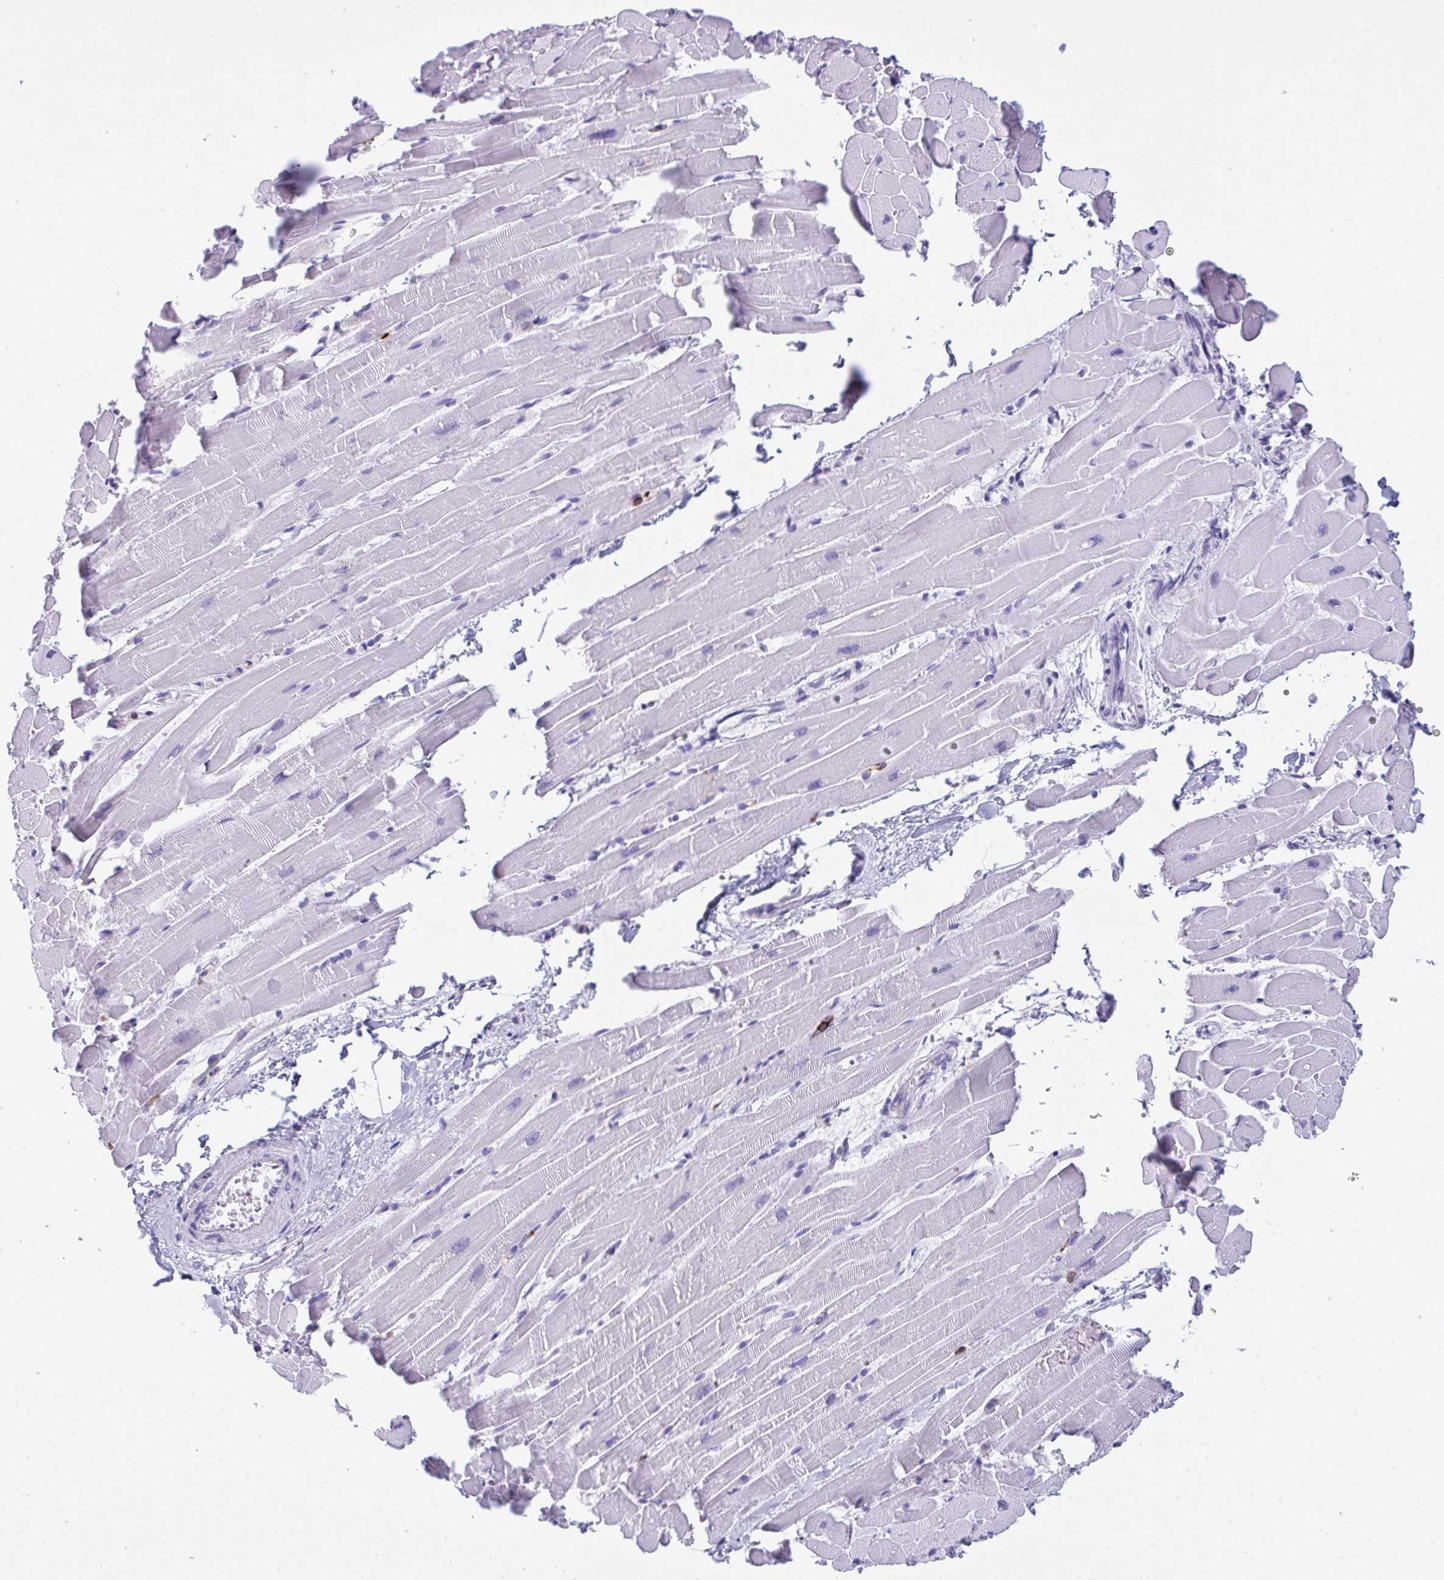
{"staining": {"intensity": "negative", "quantity": "none", "location": "none"}, "tissue": "heart muscle", "cell_type": "Cardiomyocytes", "image_type": "normal", "snomed": [{"axis": "morphology", "description": "Normal tissue, NOS"}, {"axis": "topography", "description": "Heart"}], "caption": "This is an immunohistochemistry (IHC) micrograph of normal heart muscle. There is no positivity in cardiomyocytes.", "gene": "SPN", "patient": {"sex": "male", "age": 37}}